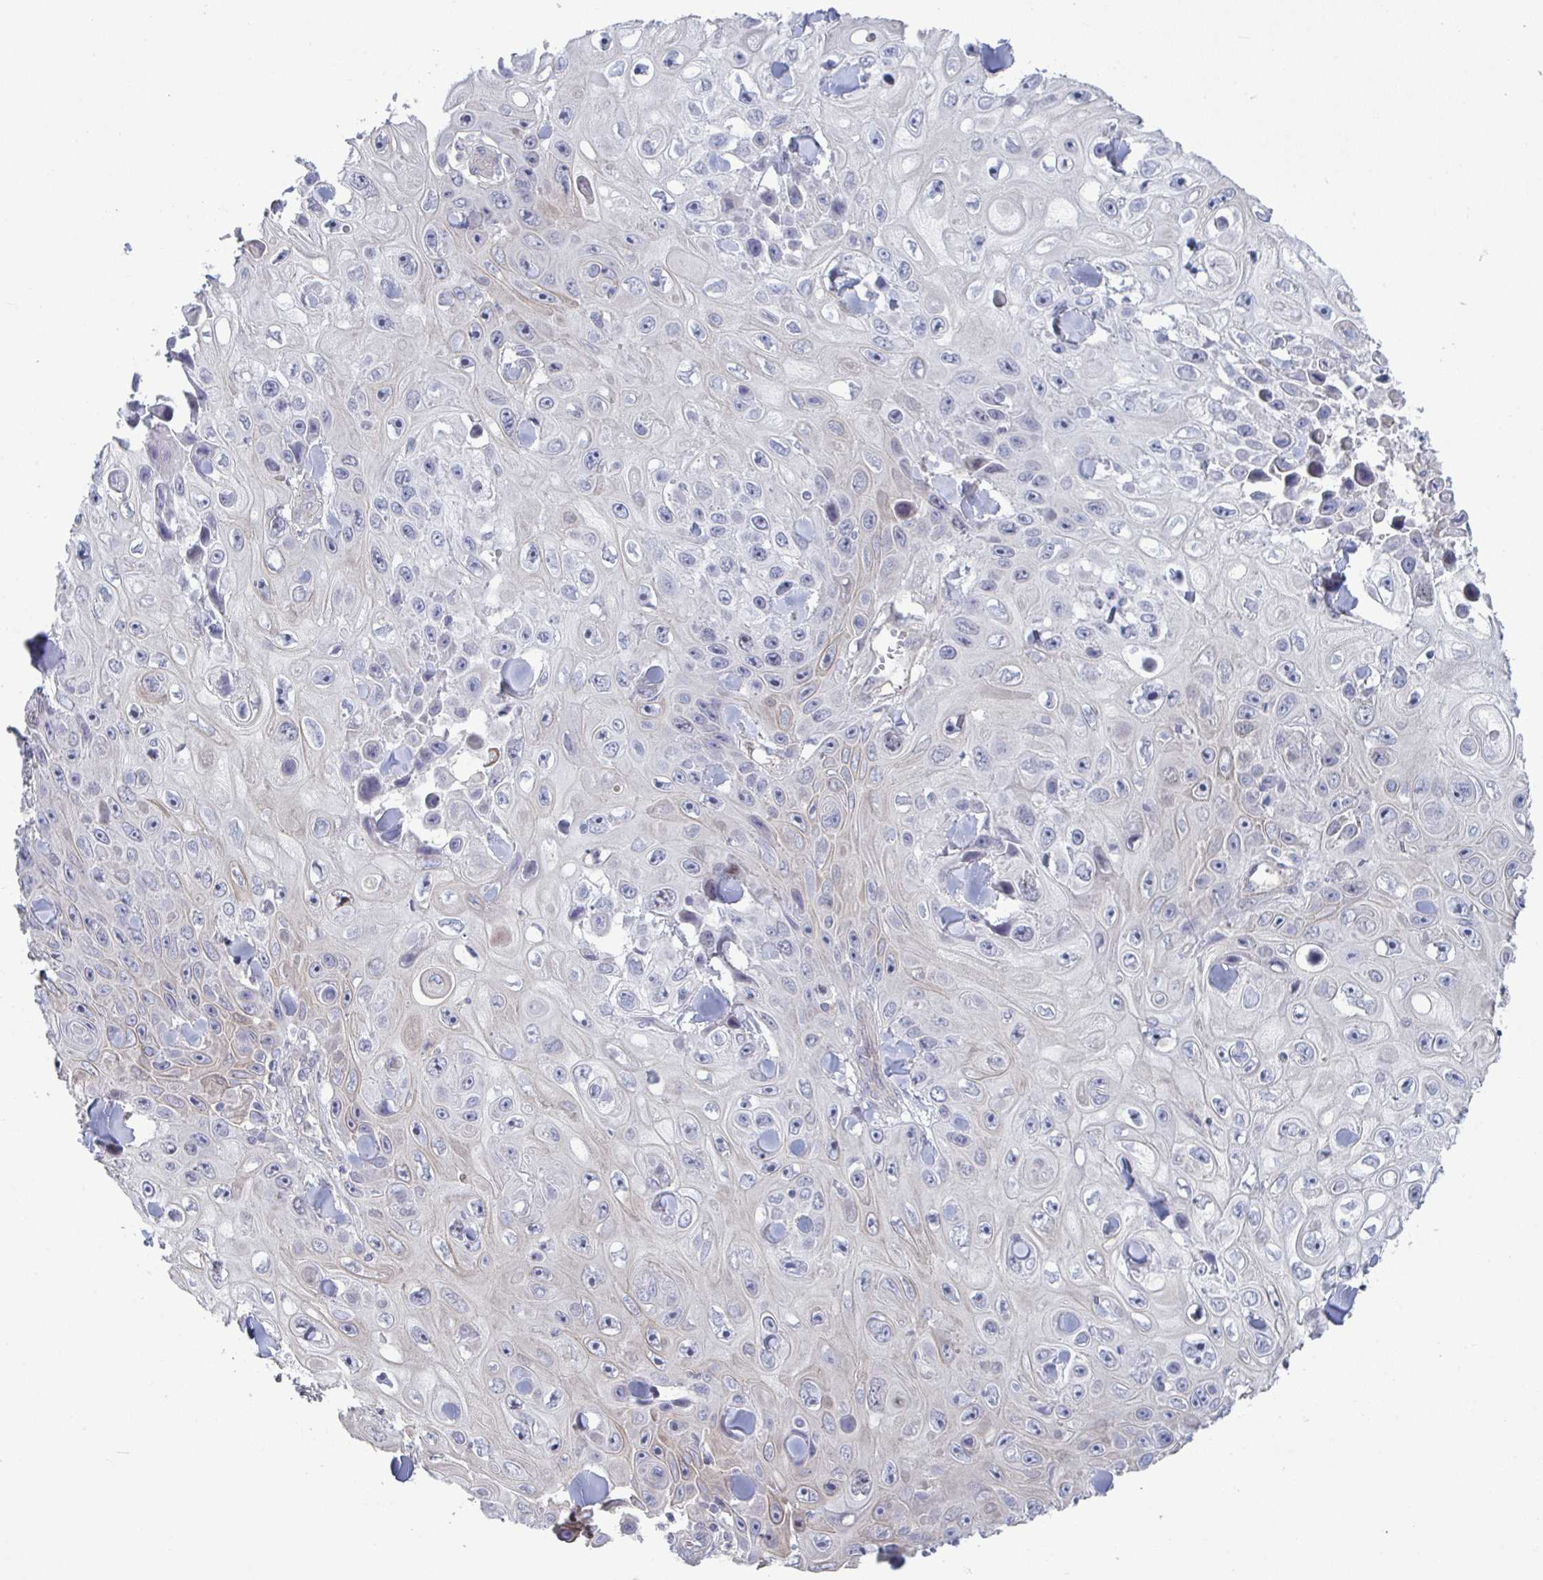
{"staining": {"intensity": "weak", "quantity": "<25%", "location": "cytoplasmic/membranous,nuclear"}, "tissue": "skin cancer", "cell_type": "Tumor cells", "image_type": "cancer", "snomed": [{"axis": "morphology", "description": "Squamous cell carcinoma, NOS"}, {"axis": "topography", "description": "Skin"}], "caption": "The photomicrograph displays no significant staining in tumor cells of skin squamous cell carcinoma.", "gene": "STK26", "patient": {"sex": "male", "age": 82}}